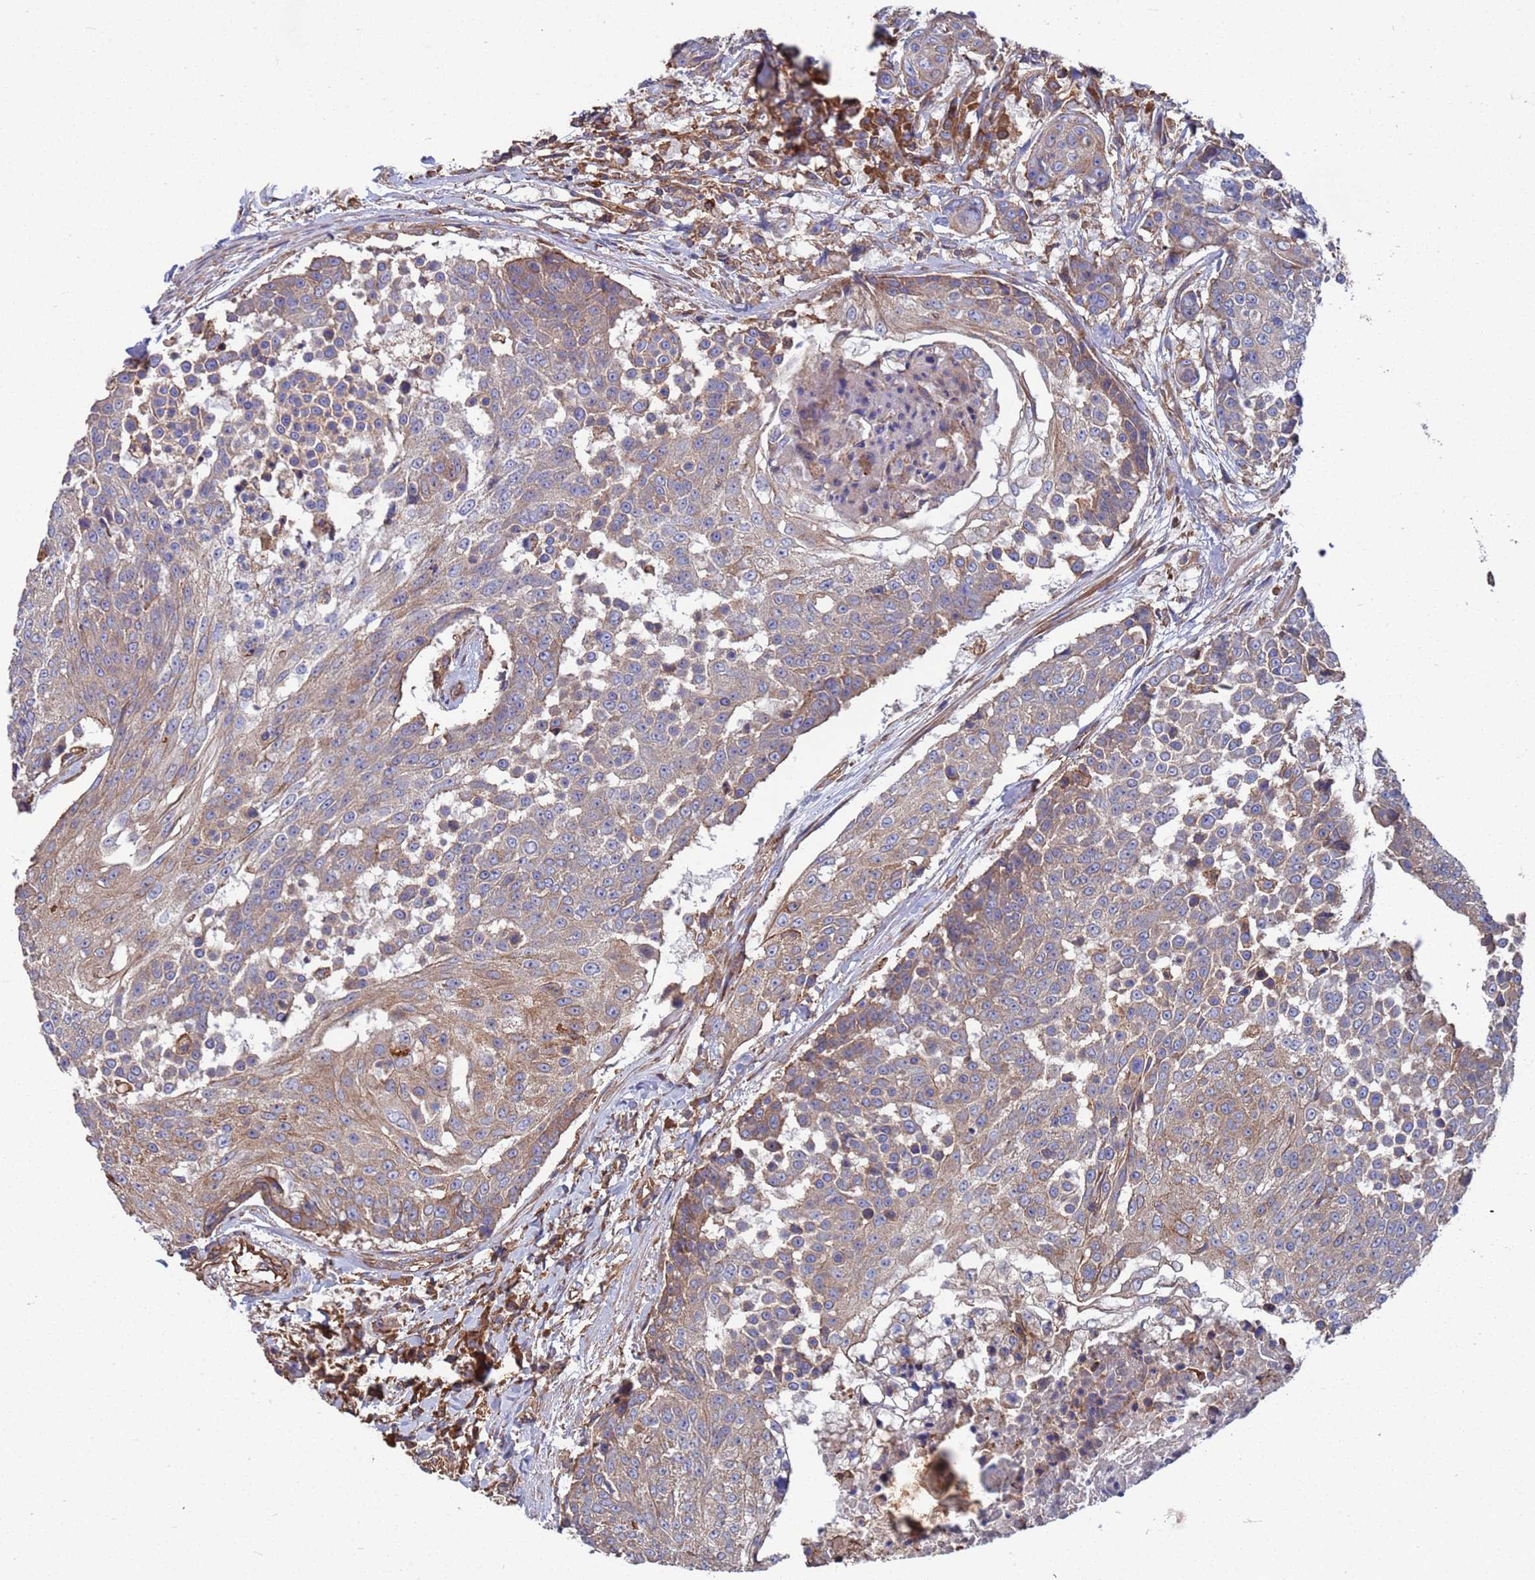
{"staining": {"intensity": "weak", "quantity": "25%-75%", "location": "cytoplasmic/membranous"}, "tissue": "urothelial cancer", "cell_type": "Tumor cells", "image_type": "cancer", "snomed": [{"axis": "morphology", "description": "Urothelial carcinoma, High grade"}, {"axis": "topography", "description": "Urinary bladder"}], "caption": "Human urothelial carcinoma (high-grade) stained for a protein (brown) demonstrates weak cytoplasmic/membranous positive positivity in about 25%-75% of tumor cells.", "gene": "PYCR1", "patient": {"sex": "female", "age": 63}}